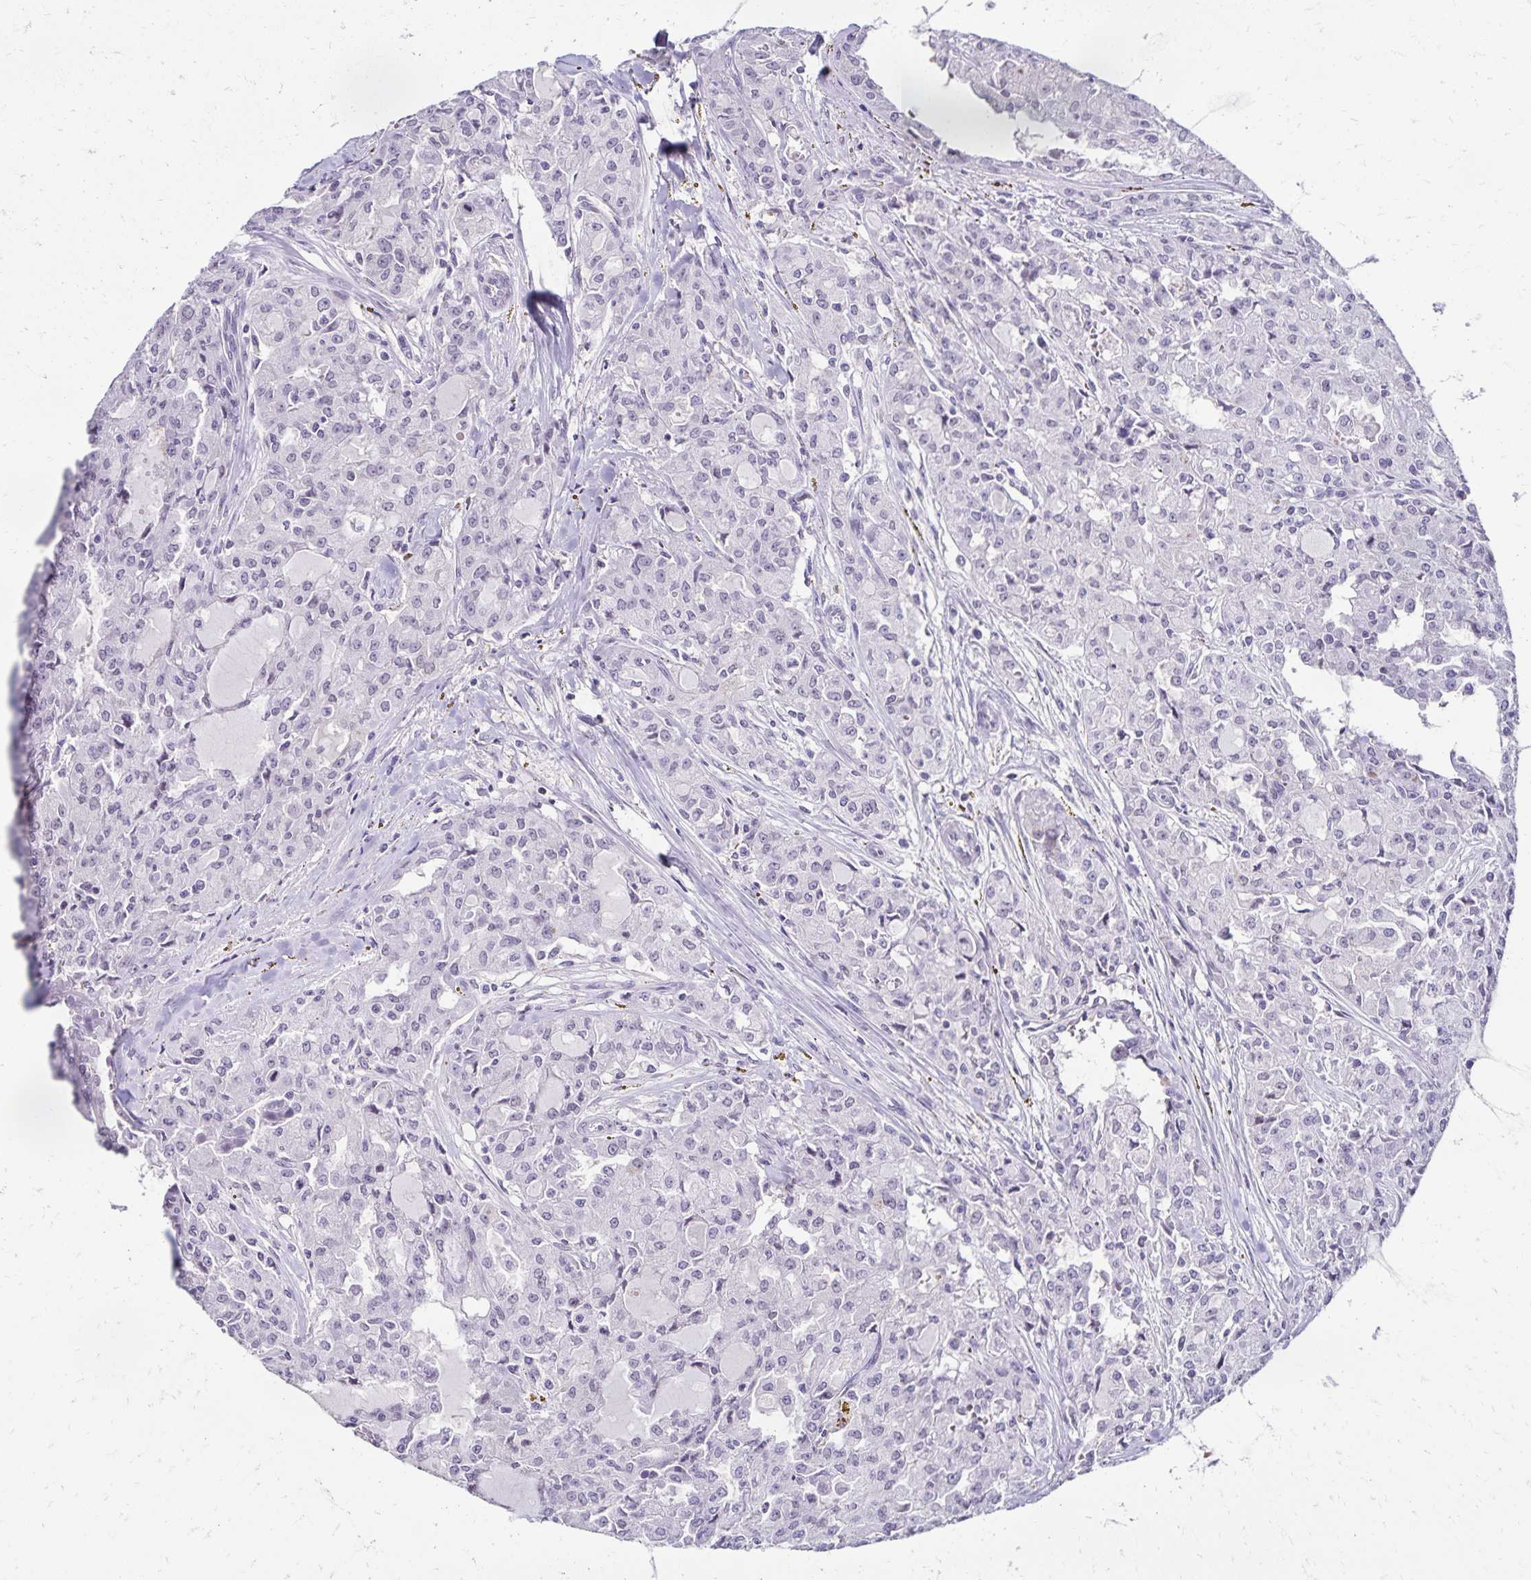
{"staining": {"intensity": "negative", "quantity": "none", "location": "none"}, "tissue": "head and neck cancer", "cell_type": "Tumor cells", "image_type": "cancer", "snomed": [{"axis": "morphology", "description": "Adenocarcinoma, NOS"}, {"axis": "topography", "description": "Head-Neck"}], "caption": "The photomicrograph exhibits no significant staining in tumor cells of head and neck adenocarcinoma.", "gene": "FAM166C", "patient": {"sex": "male", "age": 64}}